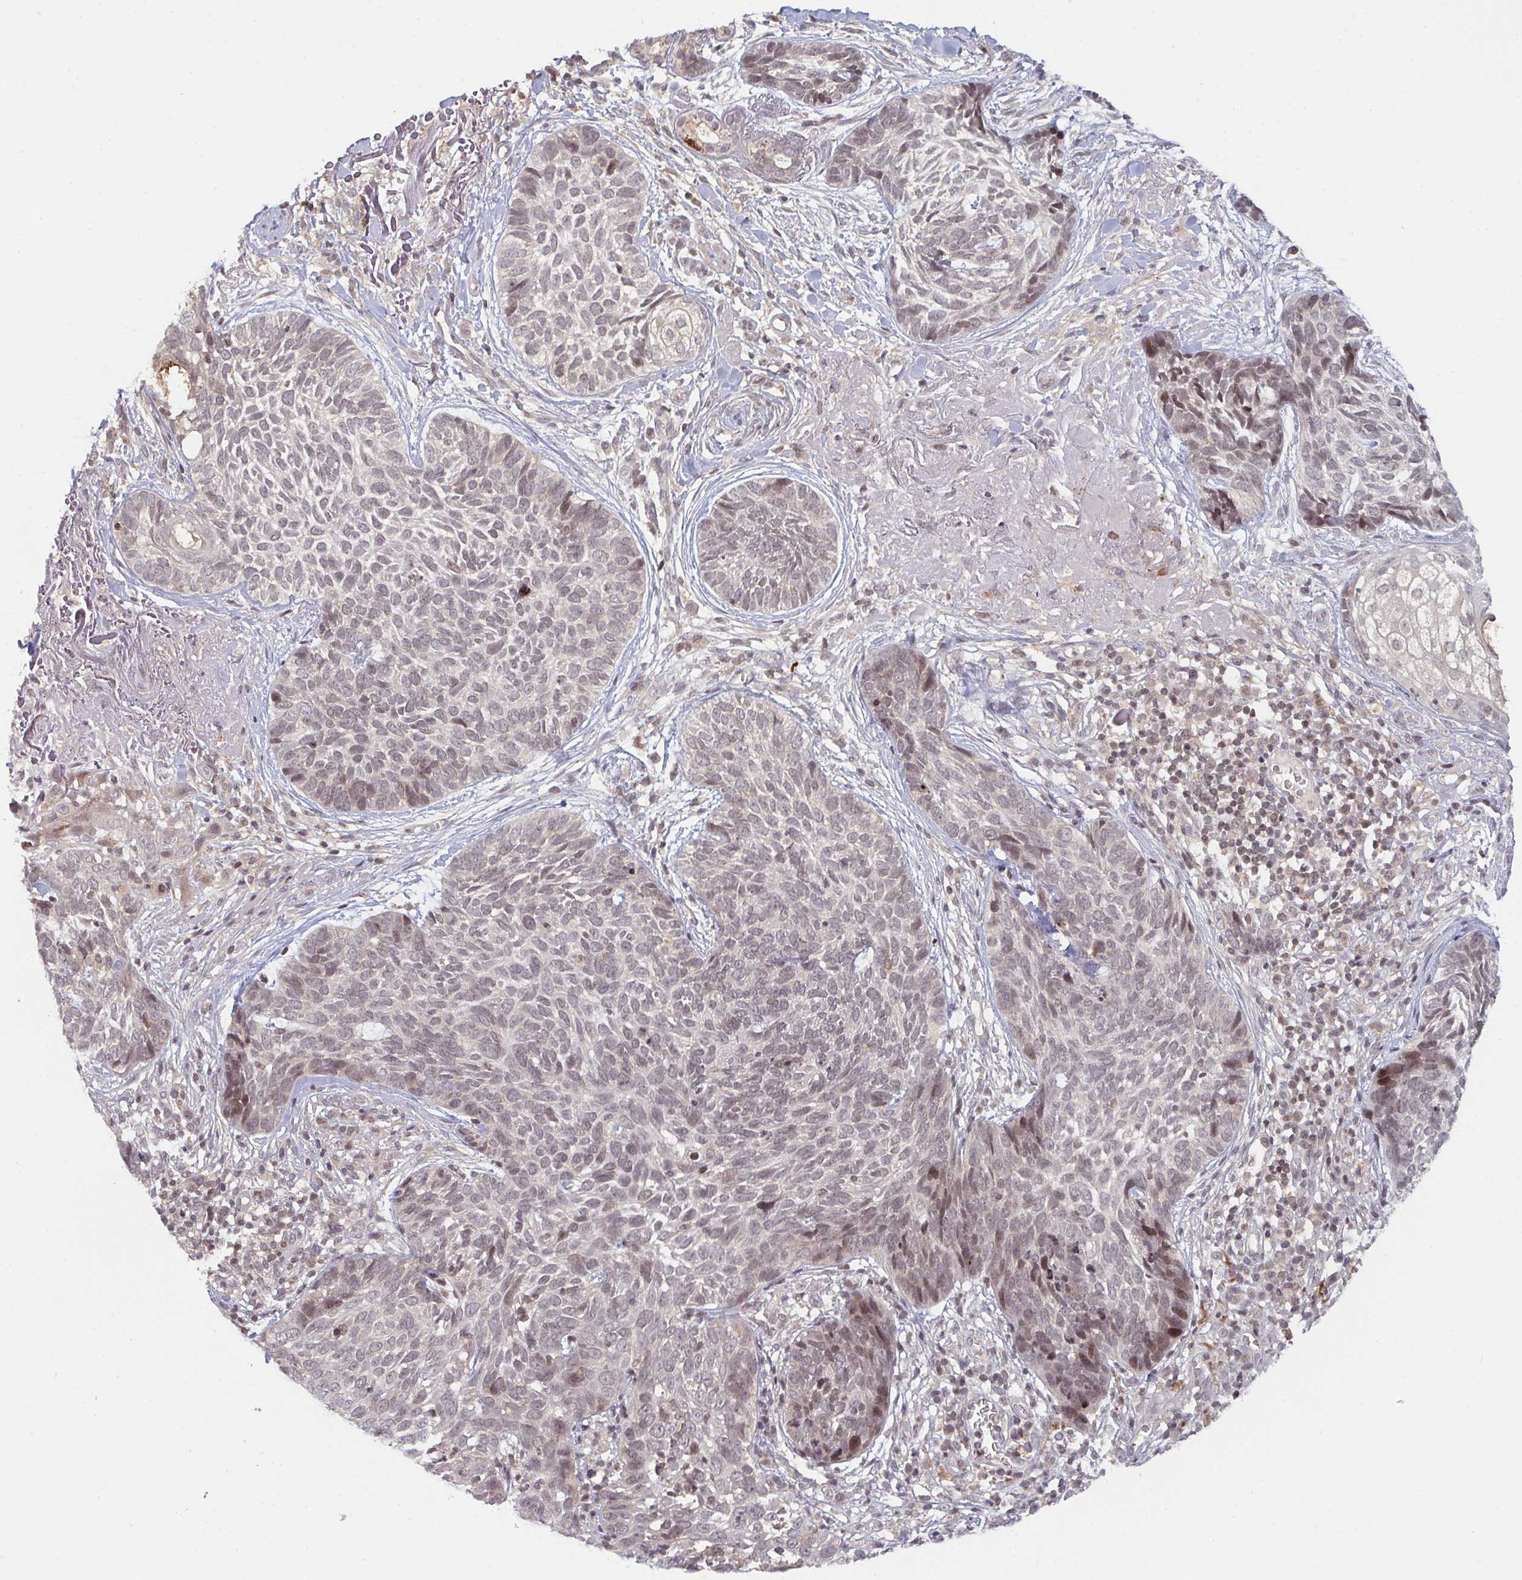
{"staining": {"intensity": "moderate", "quantity": "<25%", "location": "nuclear"}, "tissue": "skin cancer", "cell_type": "Tumor cells", "image_type": "cancer", "snomed": [{"axis": "morphology", "description": "Basal cell carcinoma"}, {"axis": "topography", "description": "Skin"}, {"axis": "topography", "description": "Skin of face"}], "caption": "A brown stain labels moderate nuclear positivity of a protein in skin cancer (basal cell carcinoma) tumor cells.", "gene": "DCST1", "patient": {"sex": "female", "age": 95}}